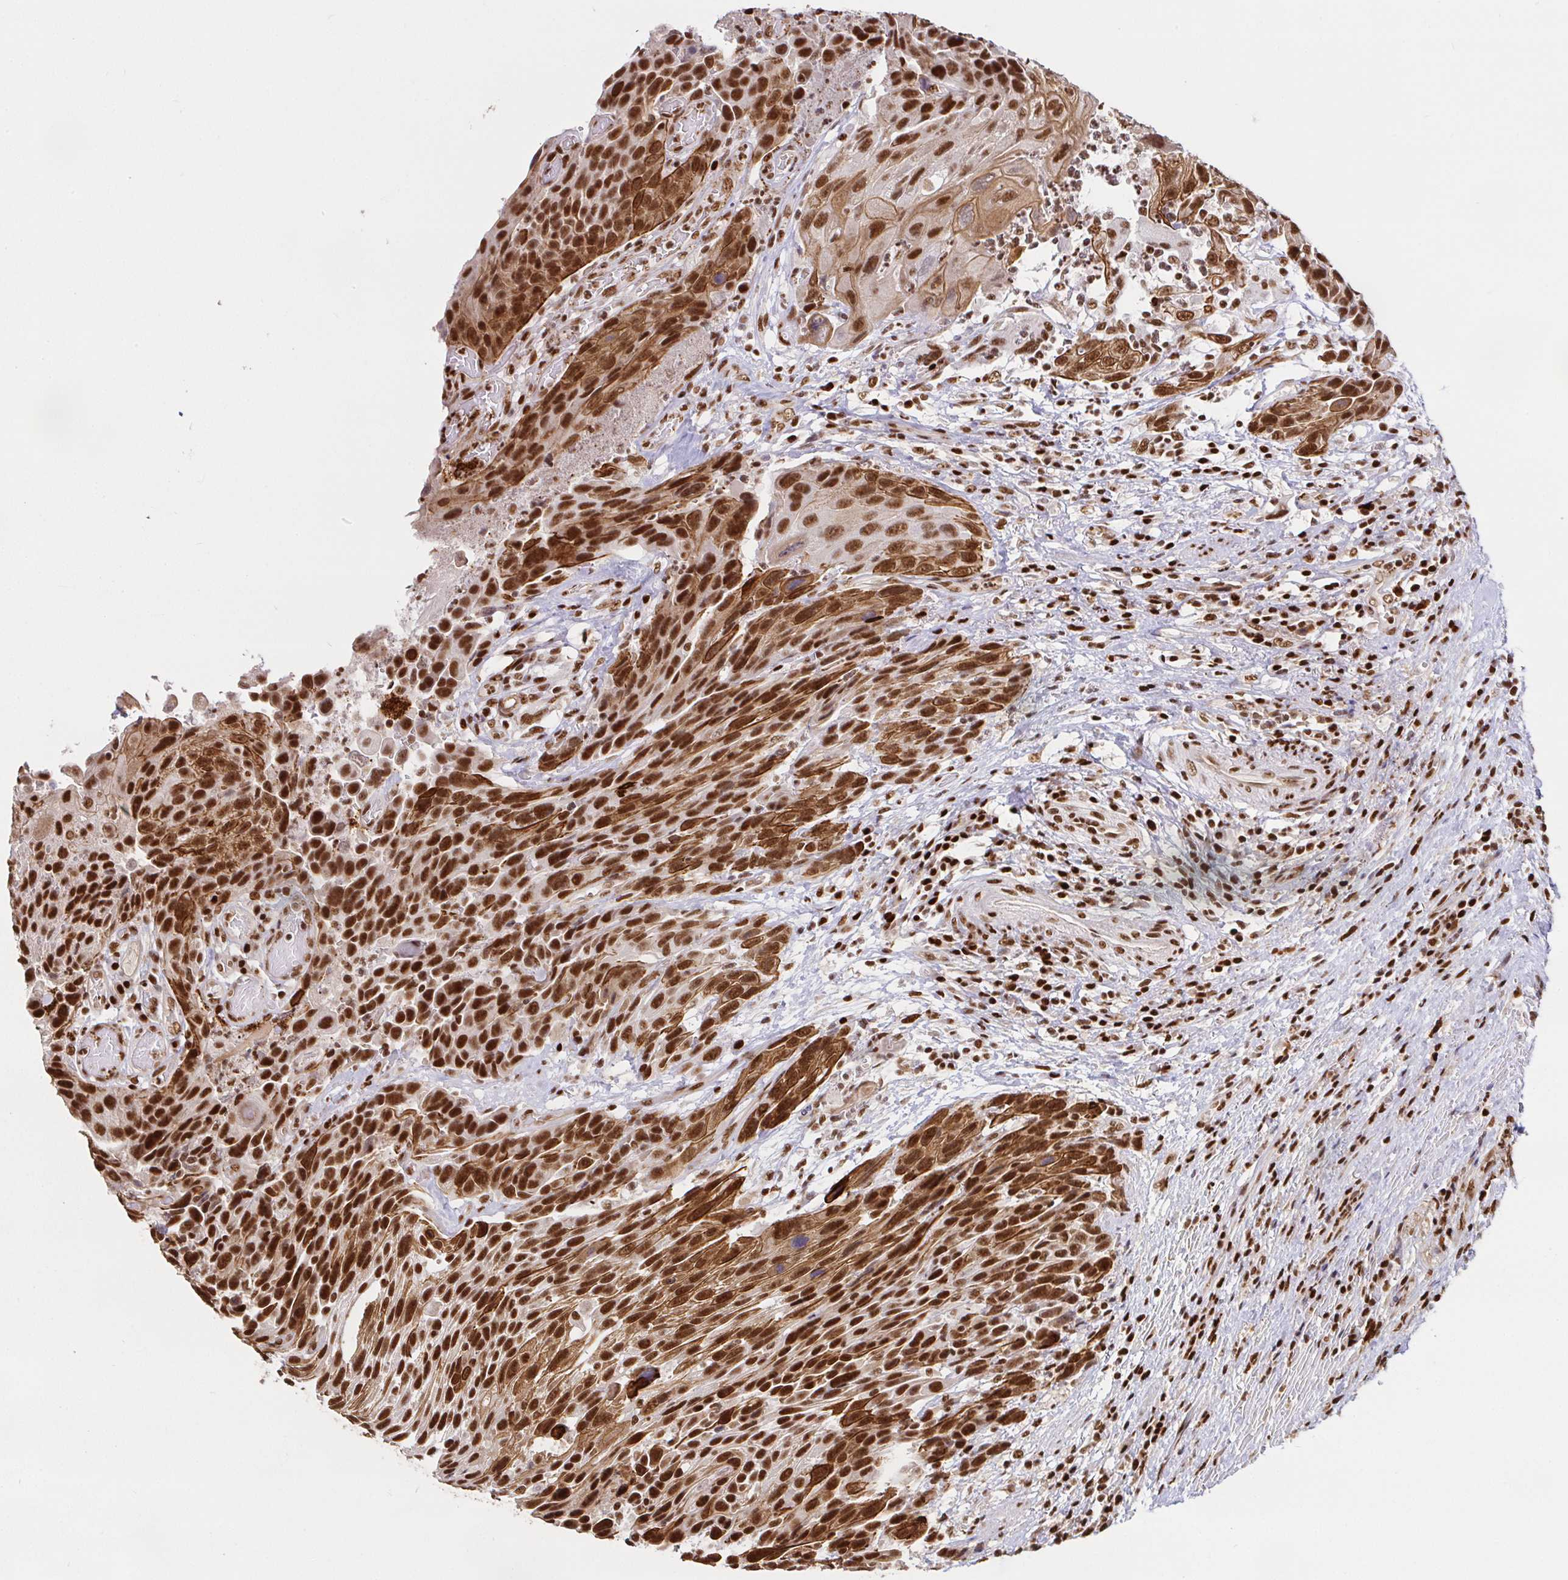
{"staining": {"intensity": "strong", "quantity": ">75%", "location": "cytoplasmic/membranous,nuclear"}, "tissue": "urothelial cancer", "cell_type": "Tumor cells", "image_type": "cancer", "snomed": [{"axis": "morphology", "description": "Urothelial carcinoma, High grade"}, {"axis": "topography", "description": "Urinary bladder"}], "caption": "Immunohistochemistry (IHC) of human urothelial carcinoma (high-grade) shows high levels of strong cytoplasmic/membranous and nuclear expression in about >75% of tumor cells. Ihc stains the protein in brown and the nuclei are stained blue.", "gene": "SP3", "patient": {"sex": "female", "age": 70}}